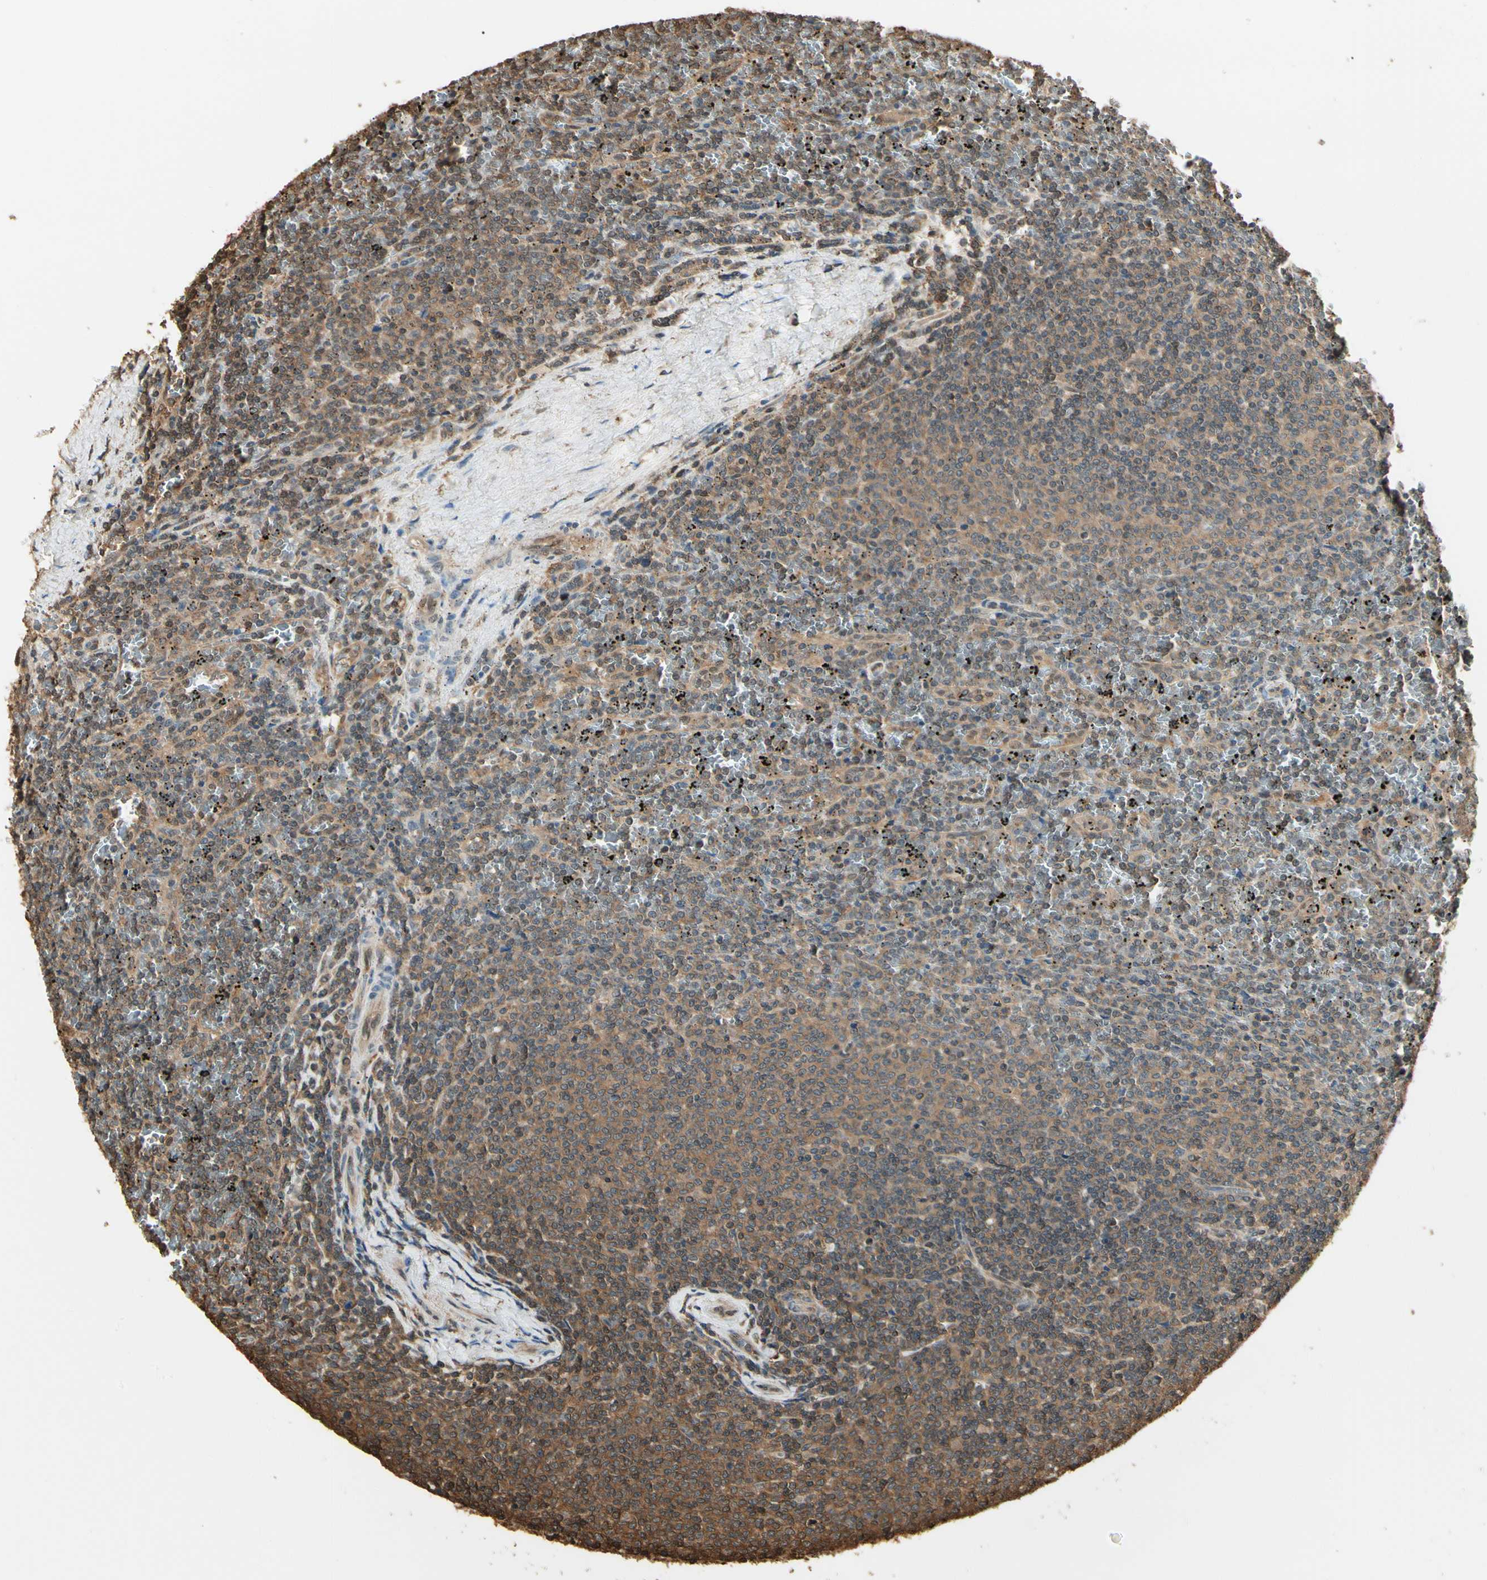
{"staining": {"intensity": "moderate", "quantity": "25%-75%", "location": "cytoplasmic/membranous"}, "tissue": "lymphoma", "cell_type": "Tumor cells", "image_type": "cancer", "snomed": [{"axis": "morphology", "description": "Malignant lymphoma, non-Hodgkin's type, Low grade"}, {"axis": "topography", "description": "Spleen"}], "caption": "Human lymphoma stained with a protein marker demonstrates moderate staining in tumor cells.", "gene": "YWHAE", "patient": {"sex": "female", "age": 77}}